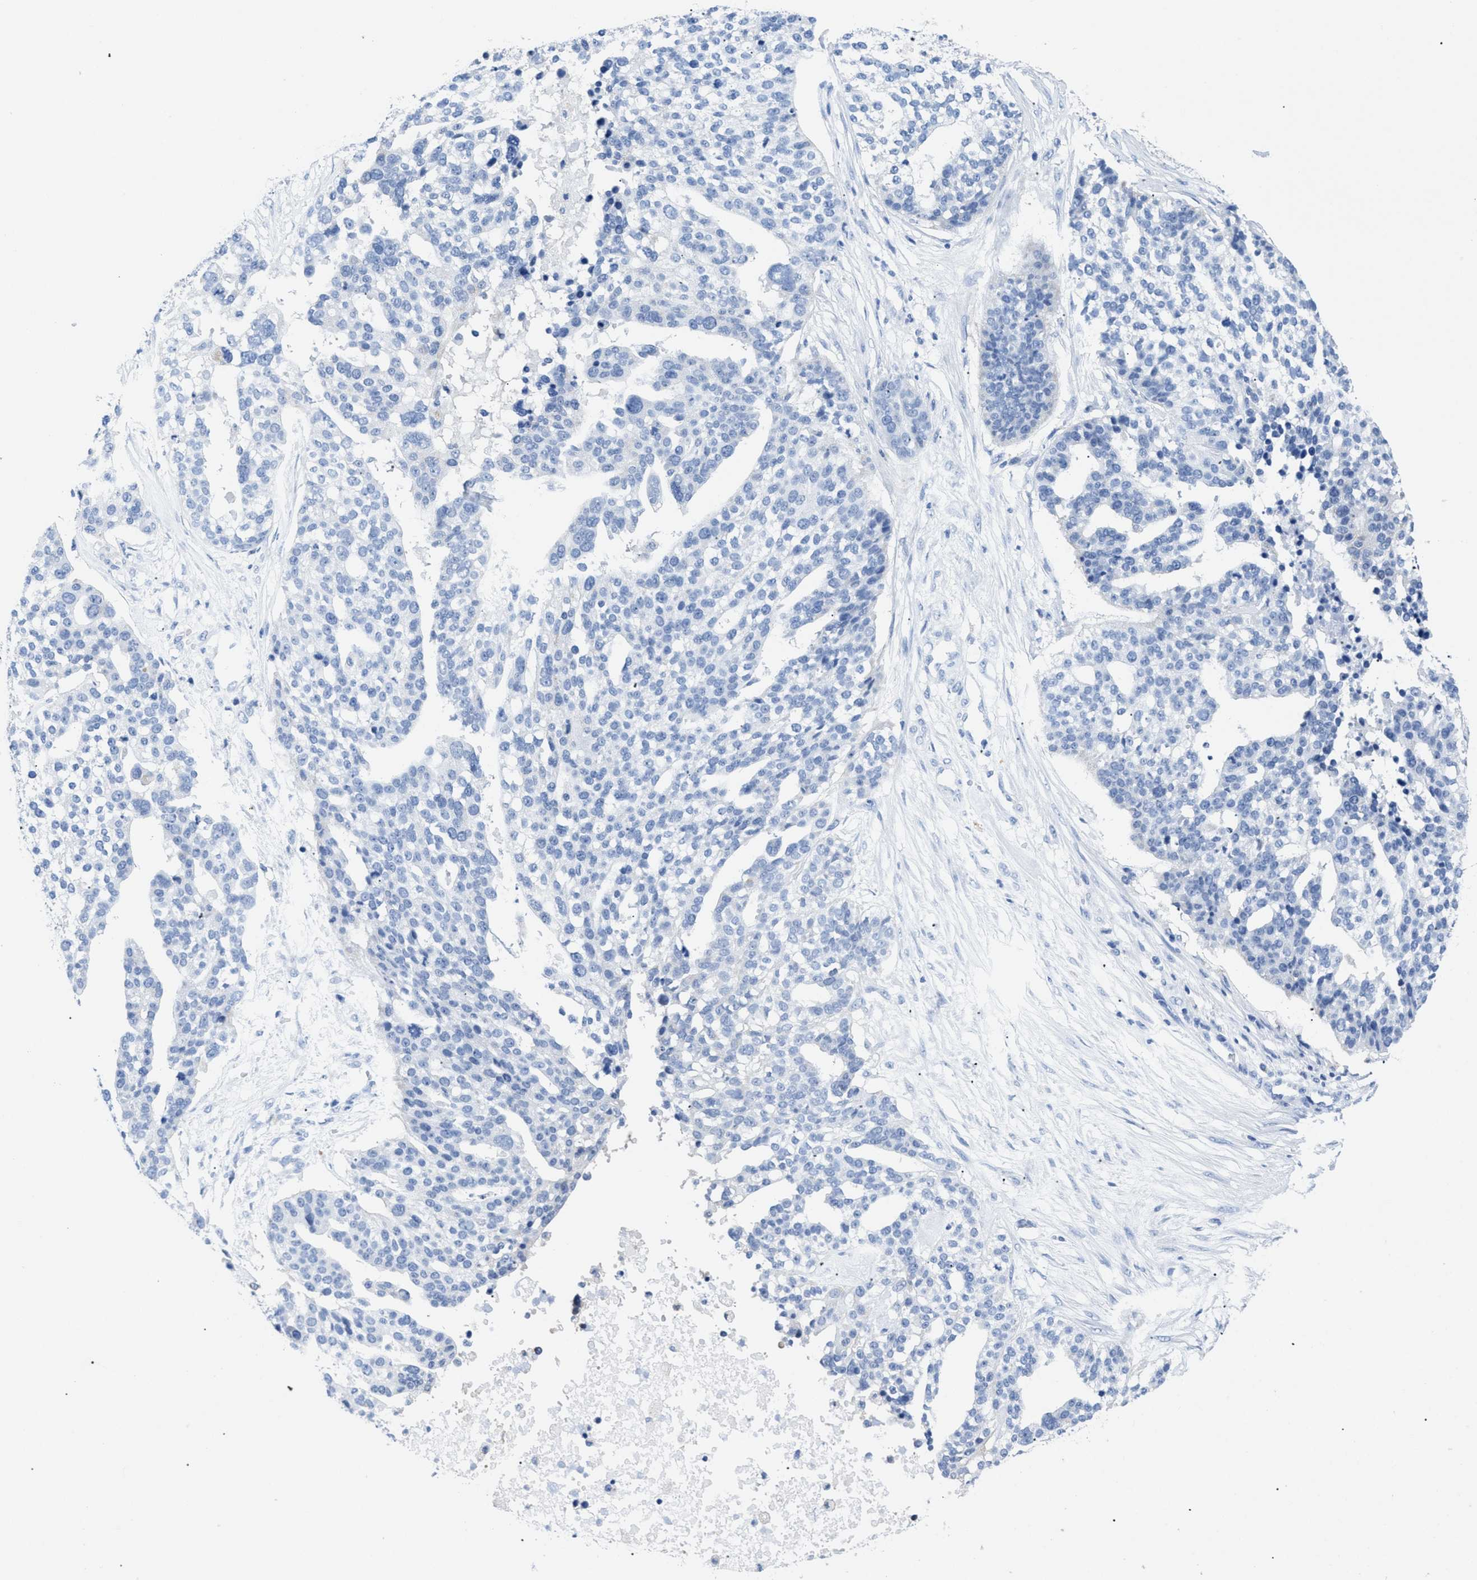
{"staining": {"intensity": "negative", "quantity": "none", "location": "none"}, "tissue": "ovarian cancer", "cell_type": "Tumor cells", "image_type": "cancer", "snomed": [{"axis": "morphology", "description": "Cystadenocarcinoma, serous, NOS"}, {"axis": "topography", "description": "Ovary"}], "caption": "Immunohistochemical staining of human ovarian cancer displays no significant expression in tumor cells.", "gene": "APOBEC2", "patient": {"sex": "female", "age": 59}}